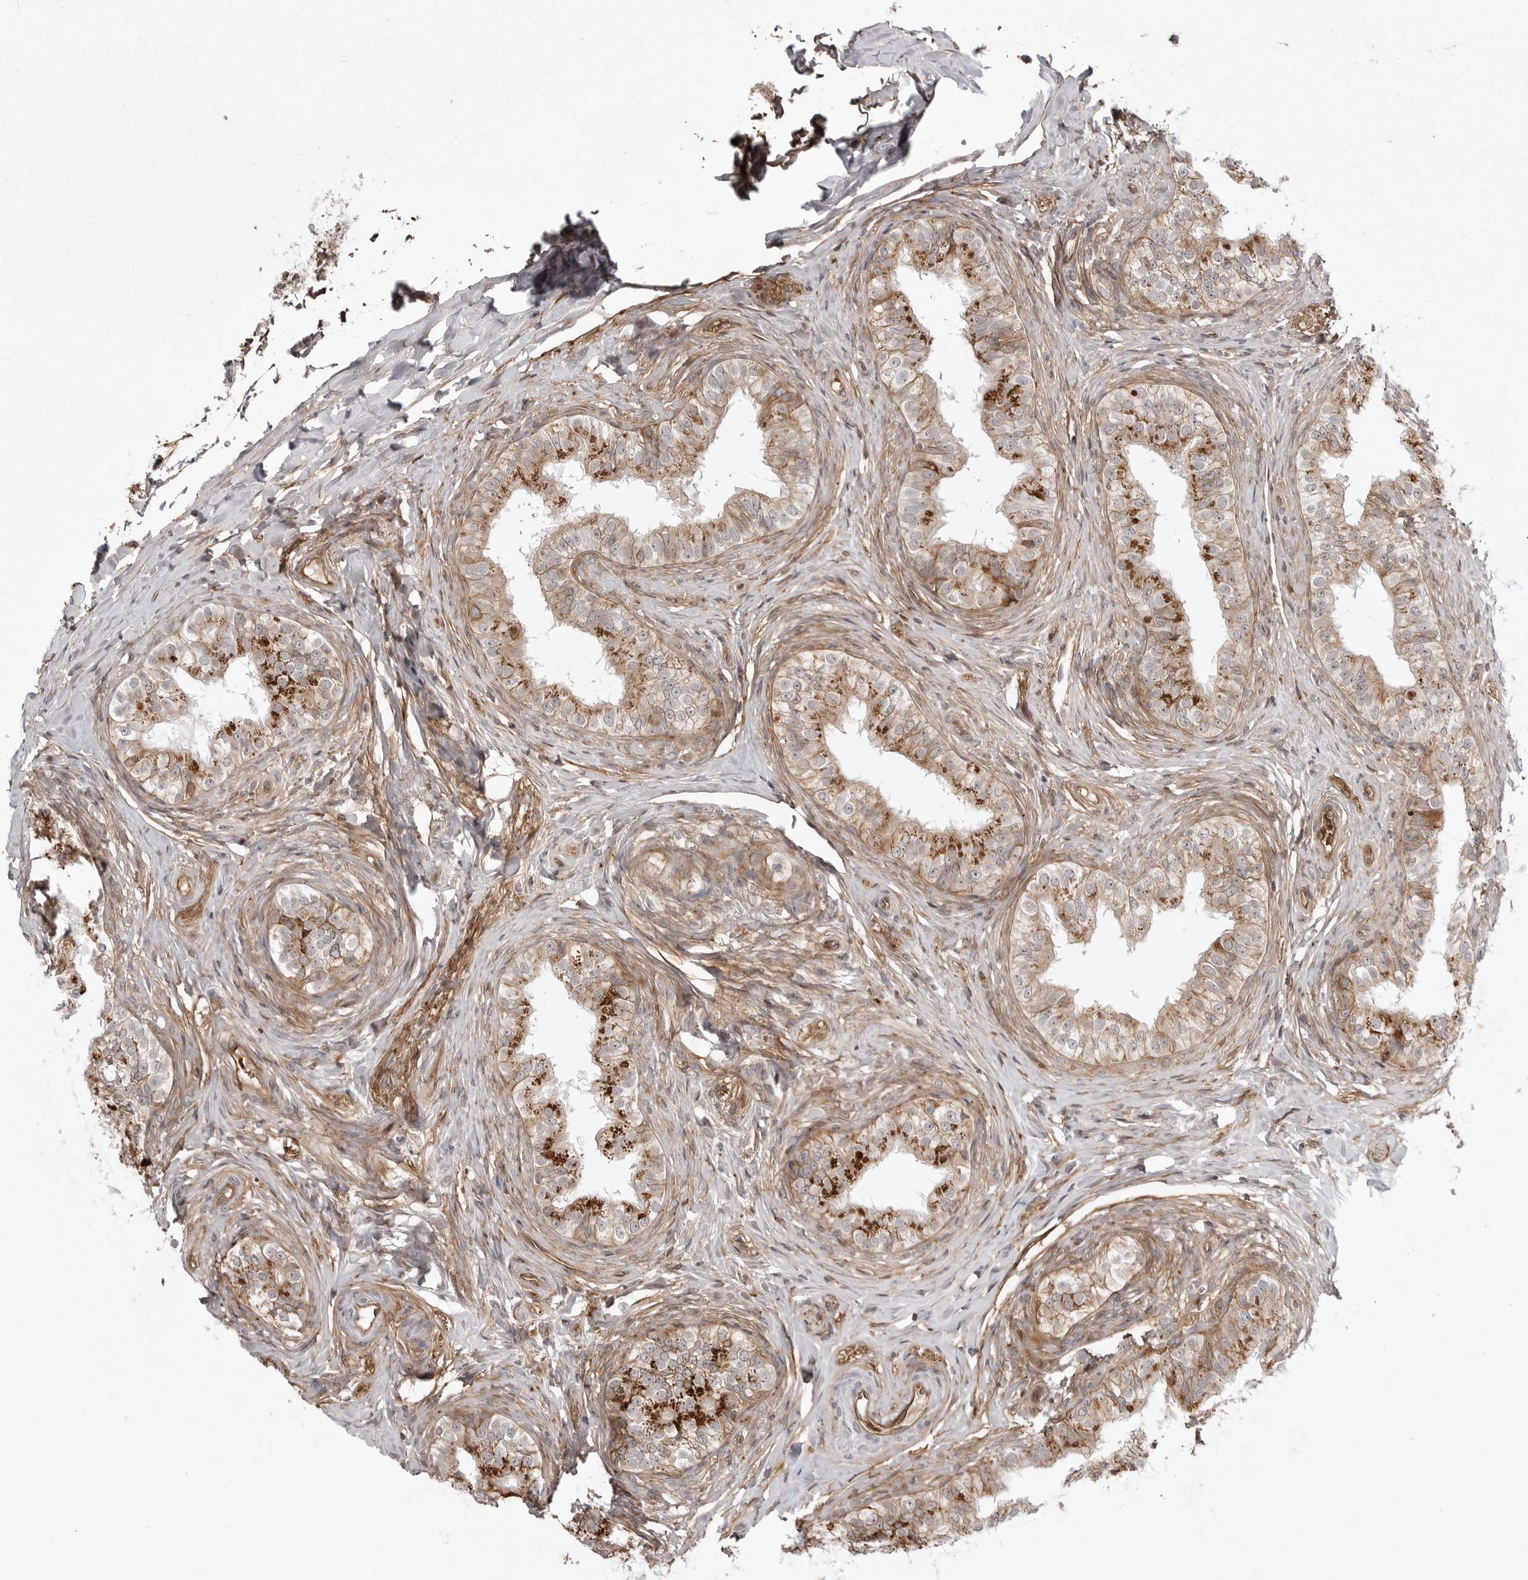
{"staining": {"intensity": "moderate", "quantity": ">75%", "location": "cytoplasmic/membranous"}, "tissue": "epididymis", "cell_type": "Glandular cells", "image_type": "normal", "snomed": [{"axis": "morphology", "description": "Normal tissue, NOS"}, {"axis": "topography", "description": "Epididymis"}], "caption": "Protein positivity by immunohistochemistry (IHC) displays moderate cytoplasmic/membranous expression in approximately >75% of glandular cells in unremarkable epididymis. (brown staining indicates protein expression, while blue staining denotes nuclei).", "gene": "ARL5A", "patient": {"sex": "male", "age": 49}}